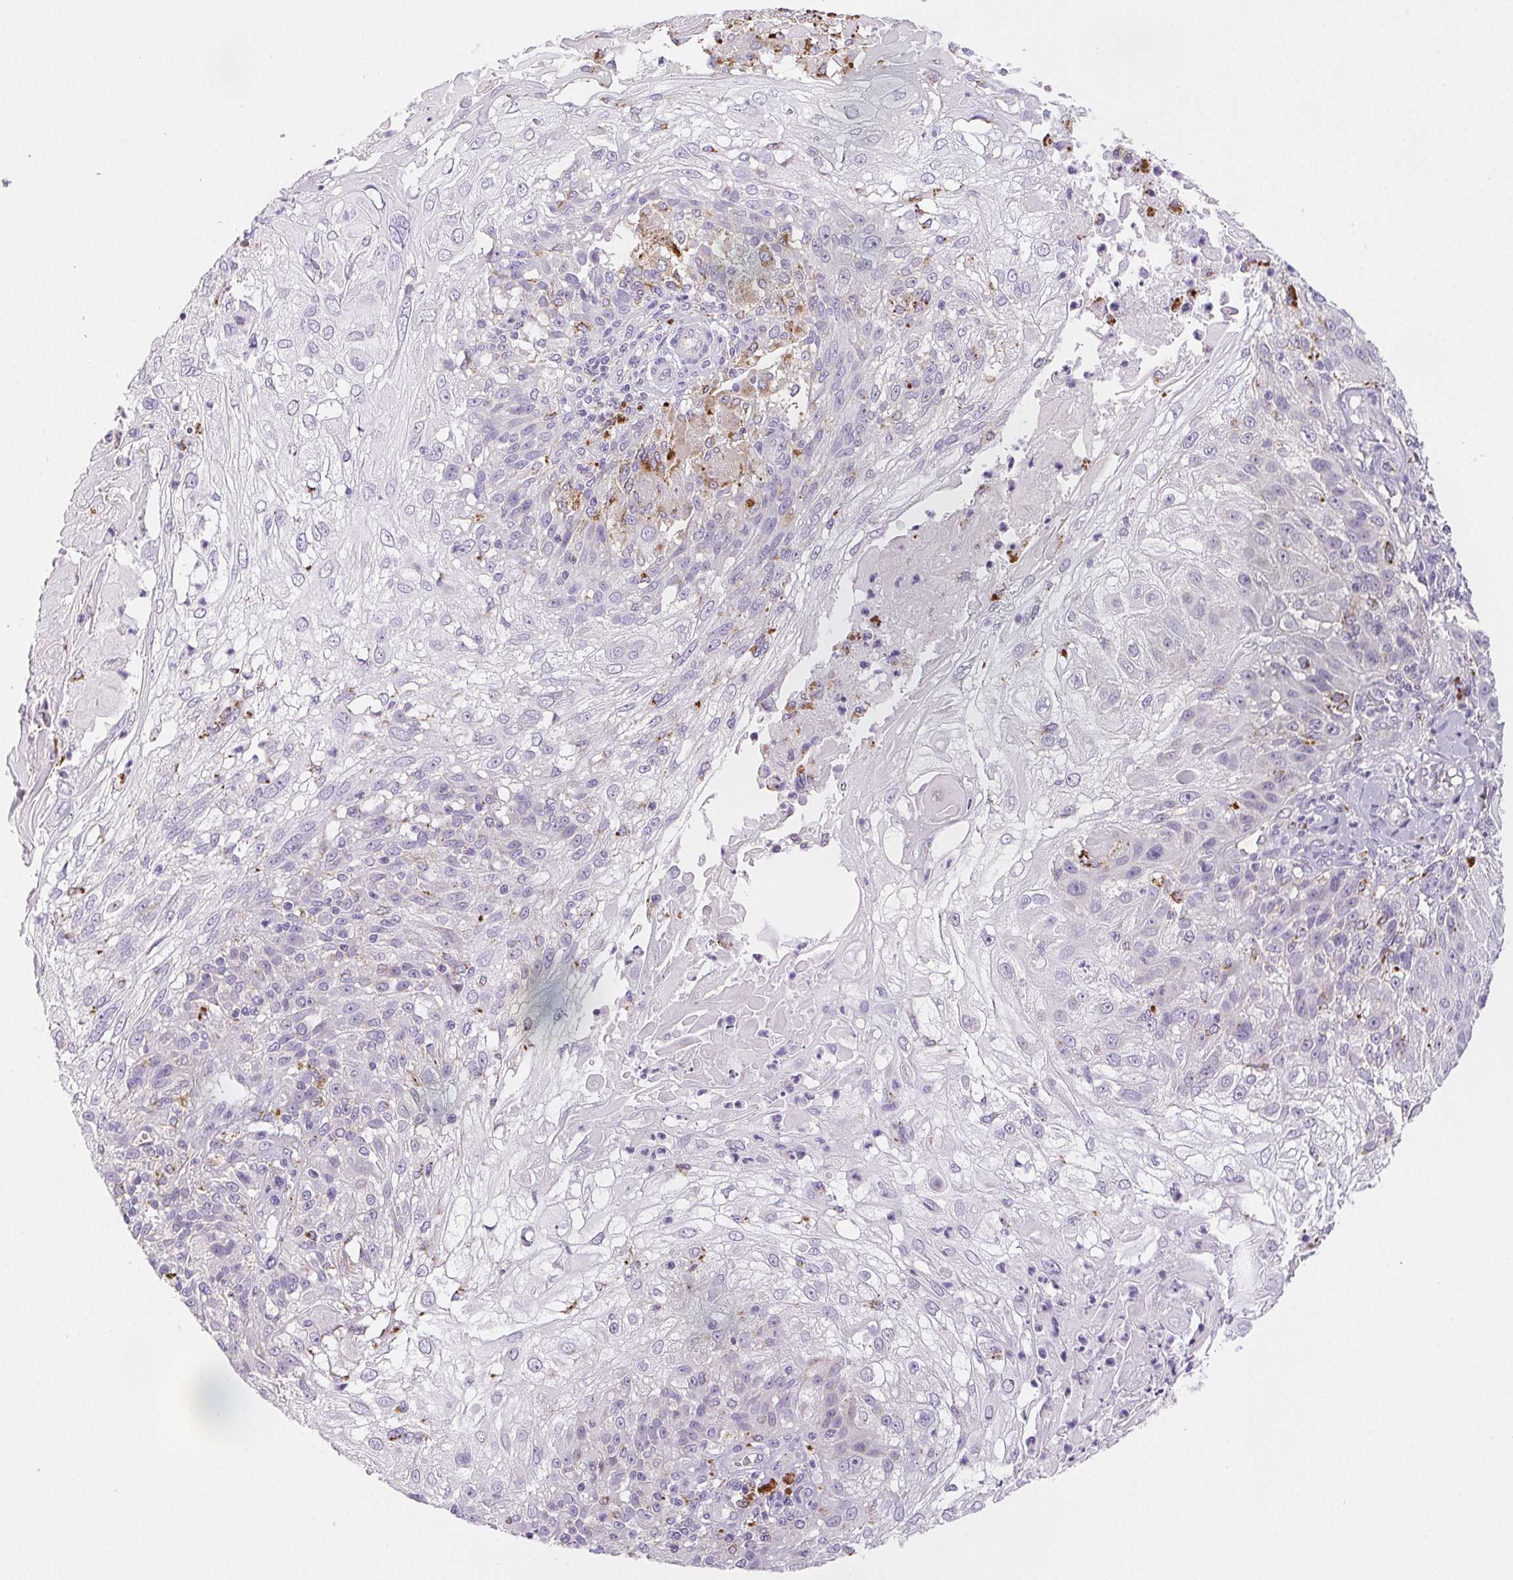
{"staining": {"intensity": "negative", "quantity": "none", "location": "none"}, "tissue": "skin cancer", "cell_type": "Tumor cells", "image_type": "cancer", "snomed": [{"axis": "morphology", "description": "Normal tissue, NOS"}, {"axis": "morphology", "description": "Squamous cell carcinoma, NOS"}, {"axis": "topography", "description": "Skin"}], "caption": "Skin cancer was stained to show a protein in brown. There is no significant expression in tumor cells.", "gene": "LIPA", "patient": {"sex": "female", "age": 83}}